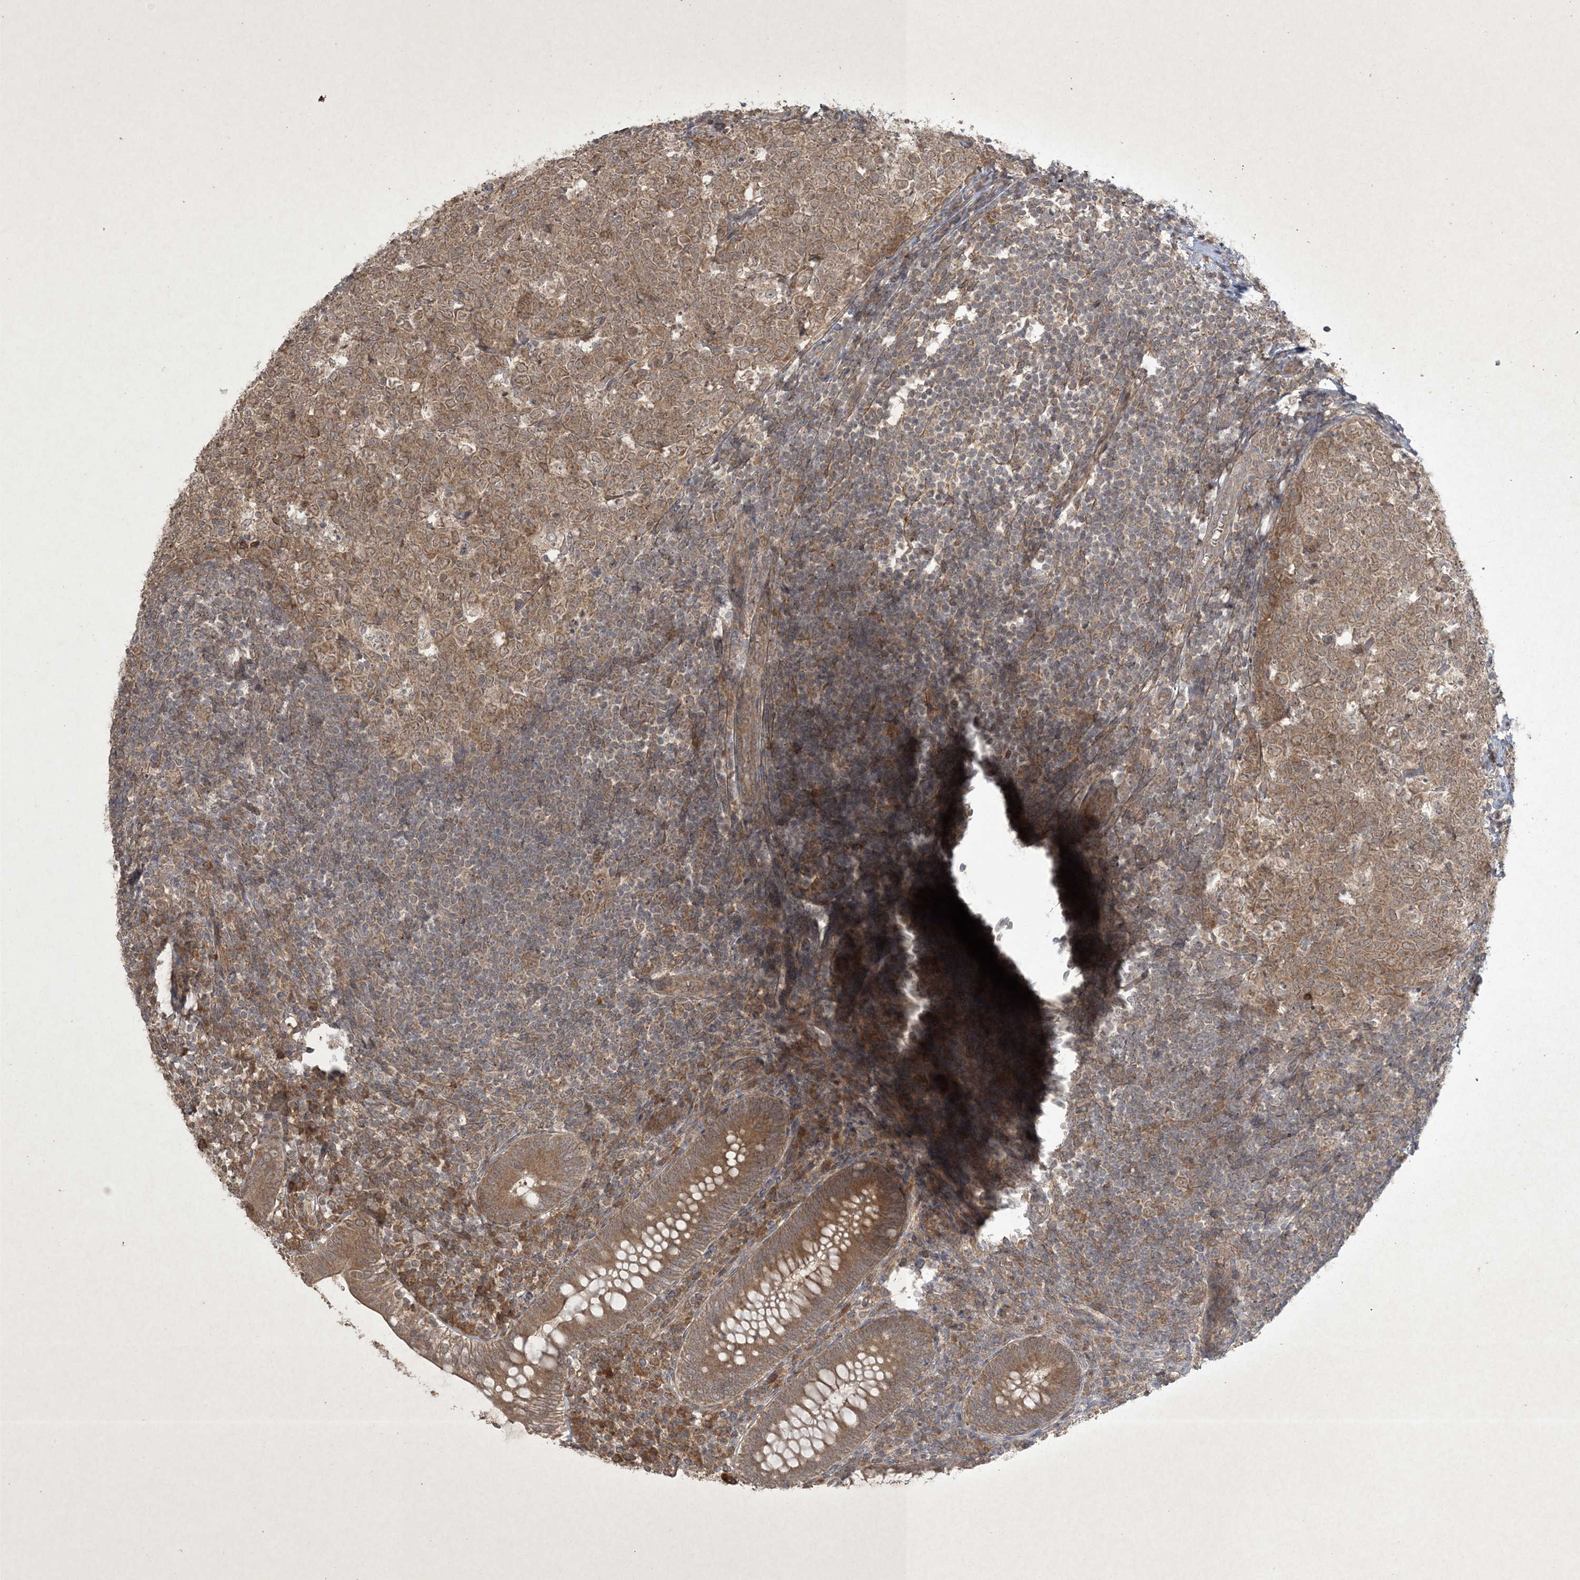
{"staining": {"intensity": "moderate", "quantity": ">75%", "location": "cytoplasmic/membranous,nuclear"}, "tissue": "appendix", "cell_type": "Glandular cells", "image_type": "normal", "snomed": [{"axis": "morphology", "description": "Normal tissue, NOS"}, {"axis": "topography", "description": "Appendix"}], "caption": "Glandular cells exhibit medium levels of moderate cytoplasmic/membranous,nuclear expression in approximately >75% of cells in normal appendix.", "gene": "NRBP2", "patient": {"sex": "male", "age": 14}}